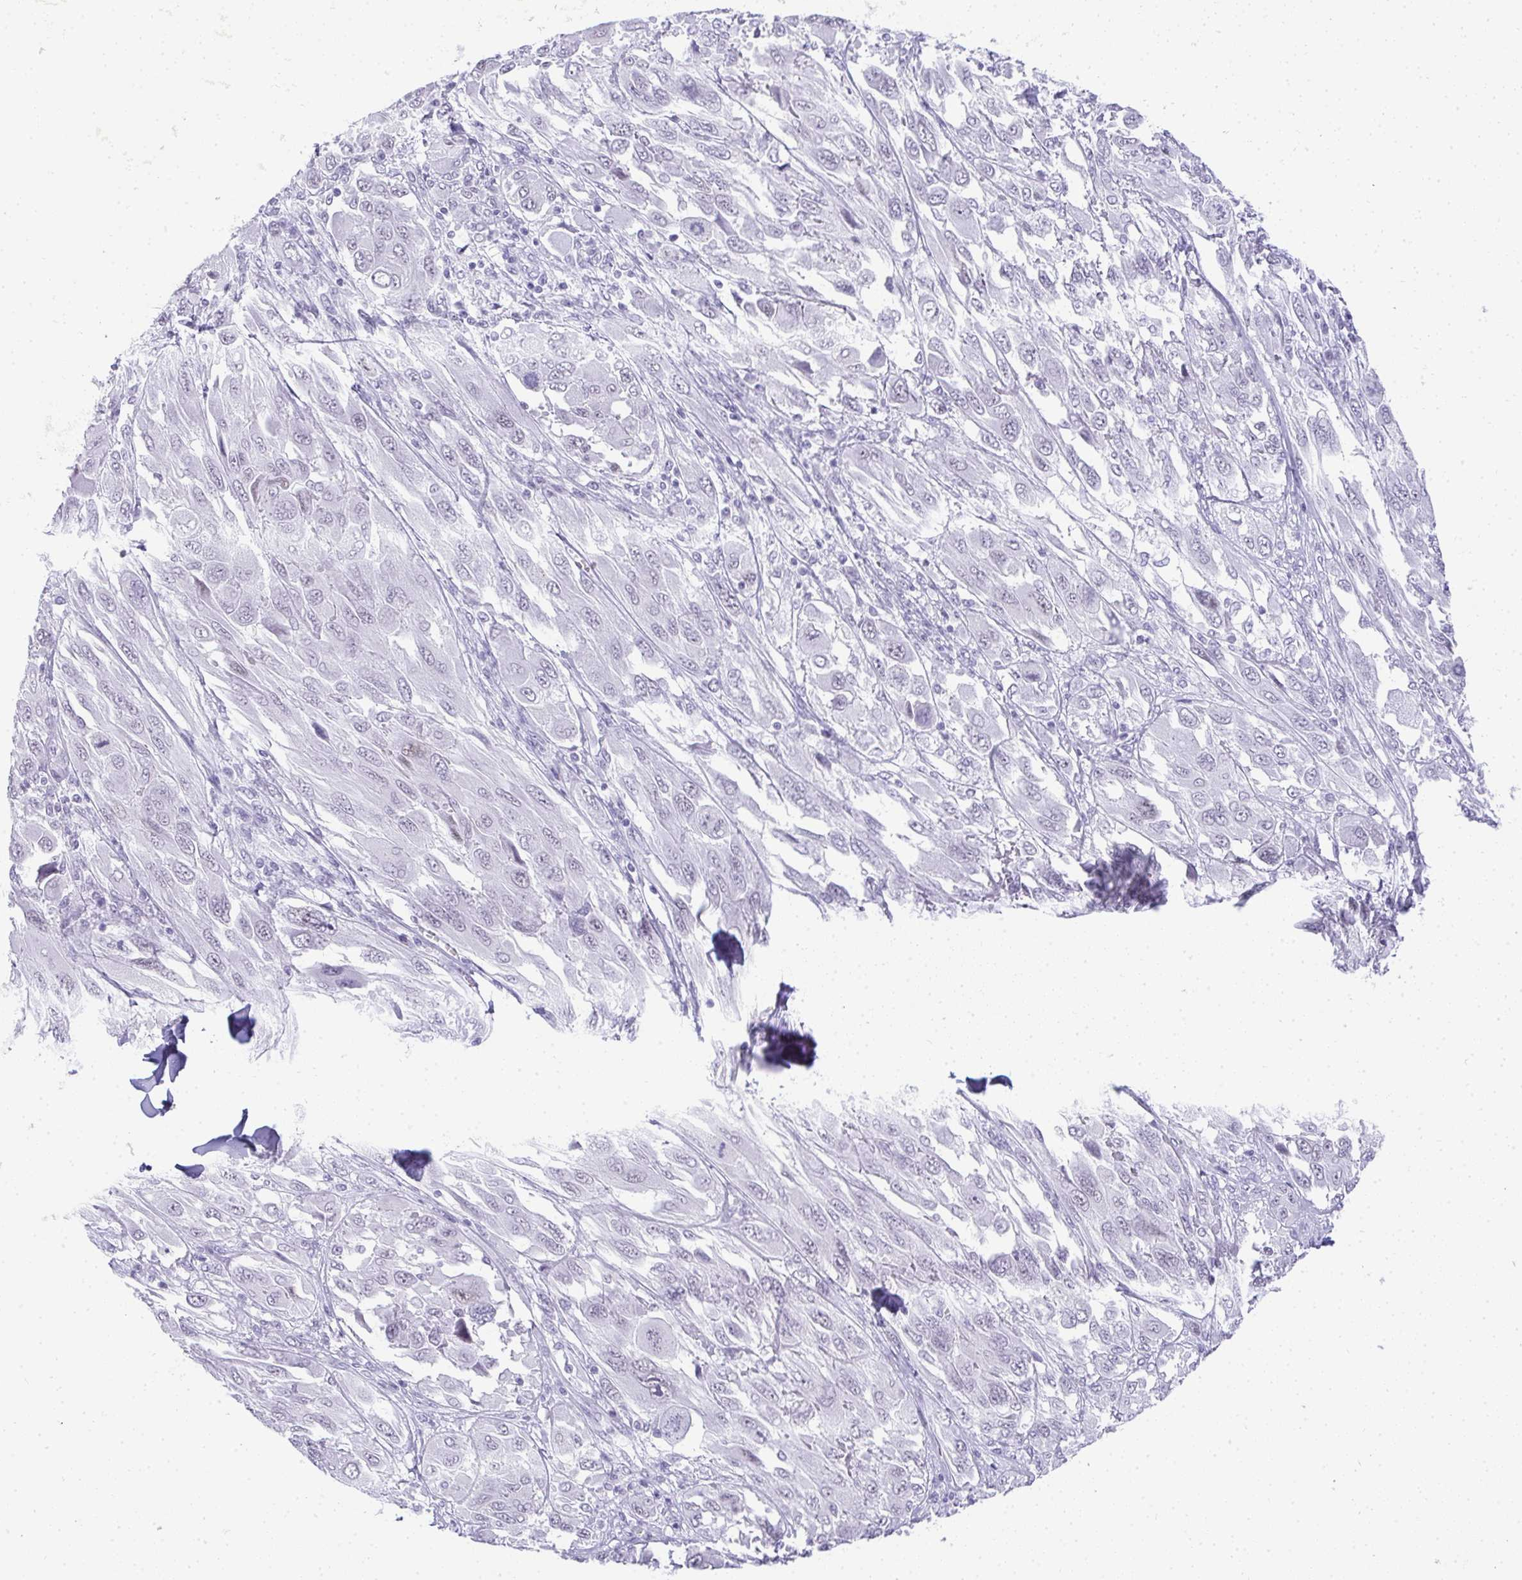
{"staining": {"intensity": "negative", "quantity": "none", "location": "none"}, "tissue": "melanoma", "cell_type": "Tumor cells", "image_type": "cancer", "snomed": [{"axis": "morphology", "description": "Malignant melanoma, NOS"}, {"axis": "topography", "description": "Skin"}], "caption": "This is an immunohistochemistry image of human malignant melanoma. There is no positivity in tumor cells.", "gene": "PLA2G1B", "patient": {"sex": "female", "age": 91}}